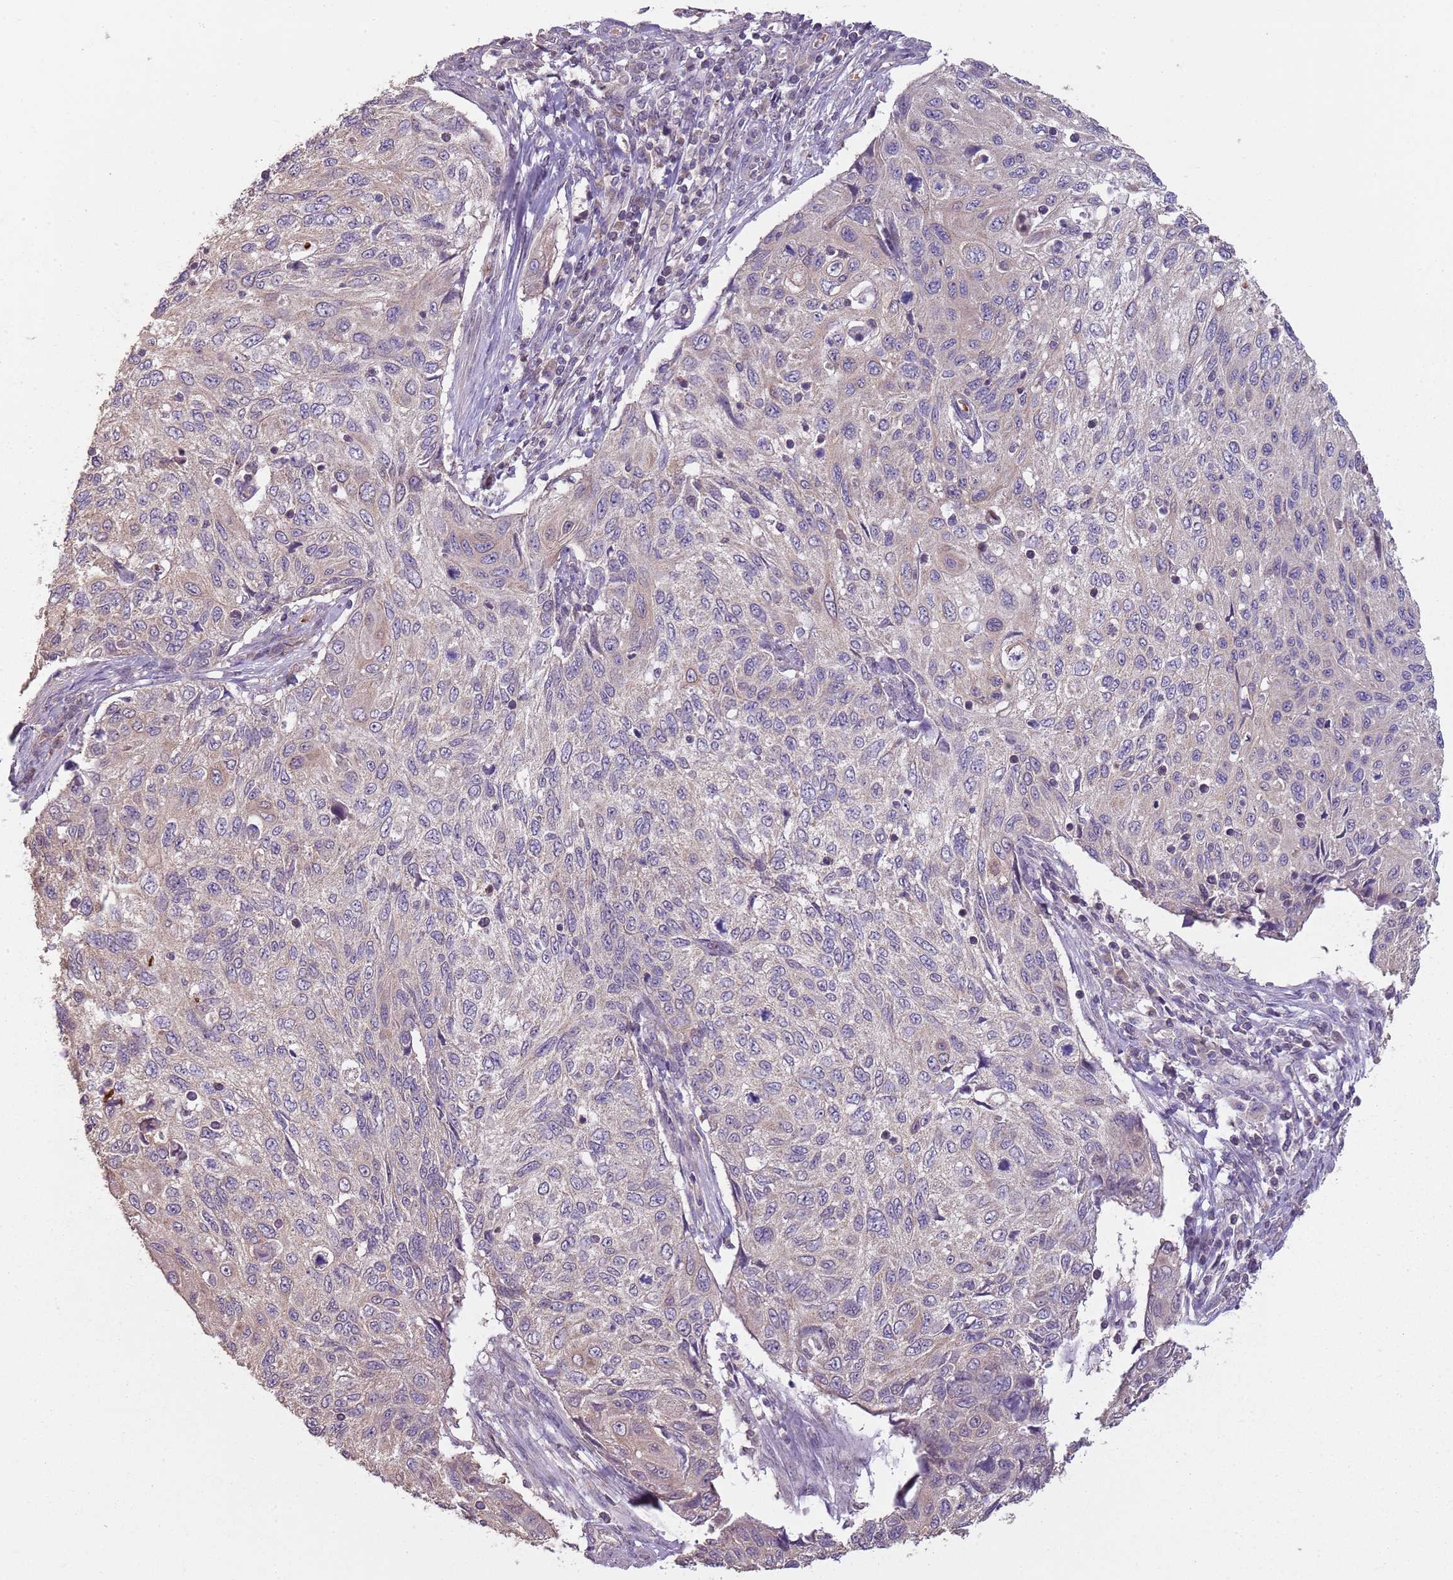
{"staining": {"intensity": "weak", "quantity": "<25%", "location": "cytoplasmic/membranous"}, "tissue": "cervical cancer", "cell_type": "Tumor cells", "image_type": "cancer", "snomed": [{"axis": "morphology", "description": "Squamous cell carcinoma, NOS"}, {"axis": "topography", "description": "Cervix"}], "caption": "The IHC photomicrograph has no significant expression in tumor cells of cervical squamous cell carcinoma tissue.", "gene": "TEKT4", "patient": {"sex": "female", "age": 70}}